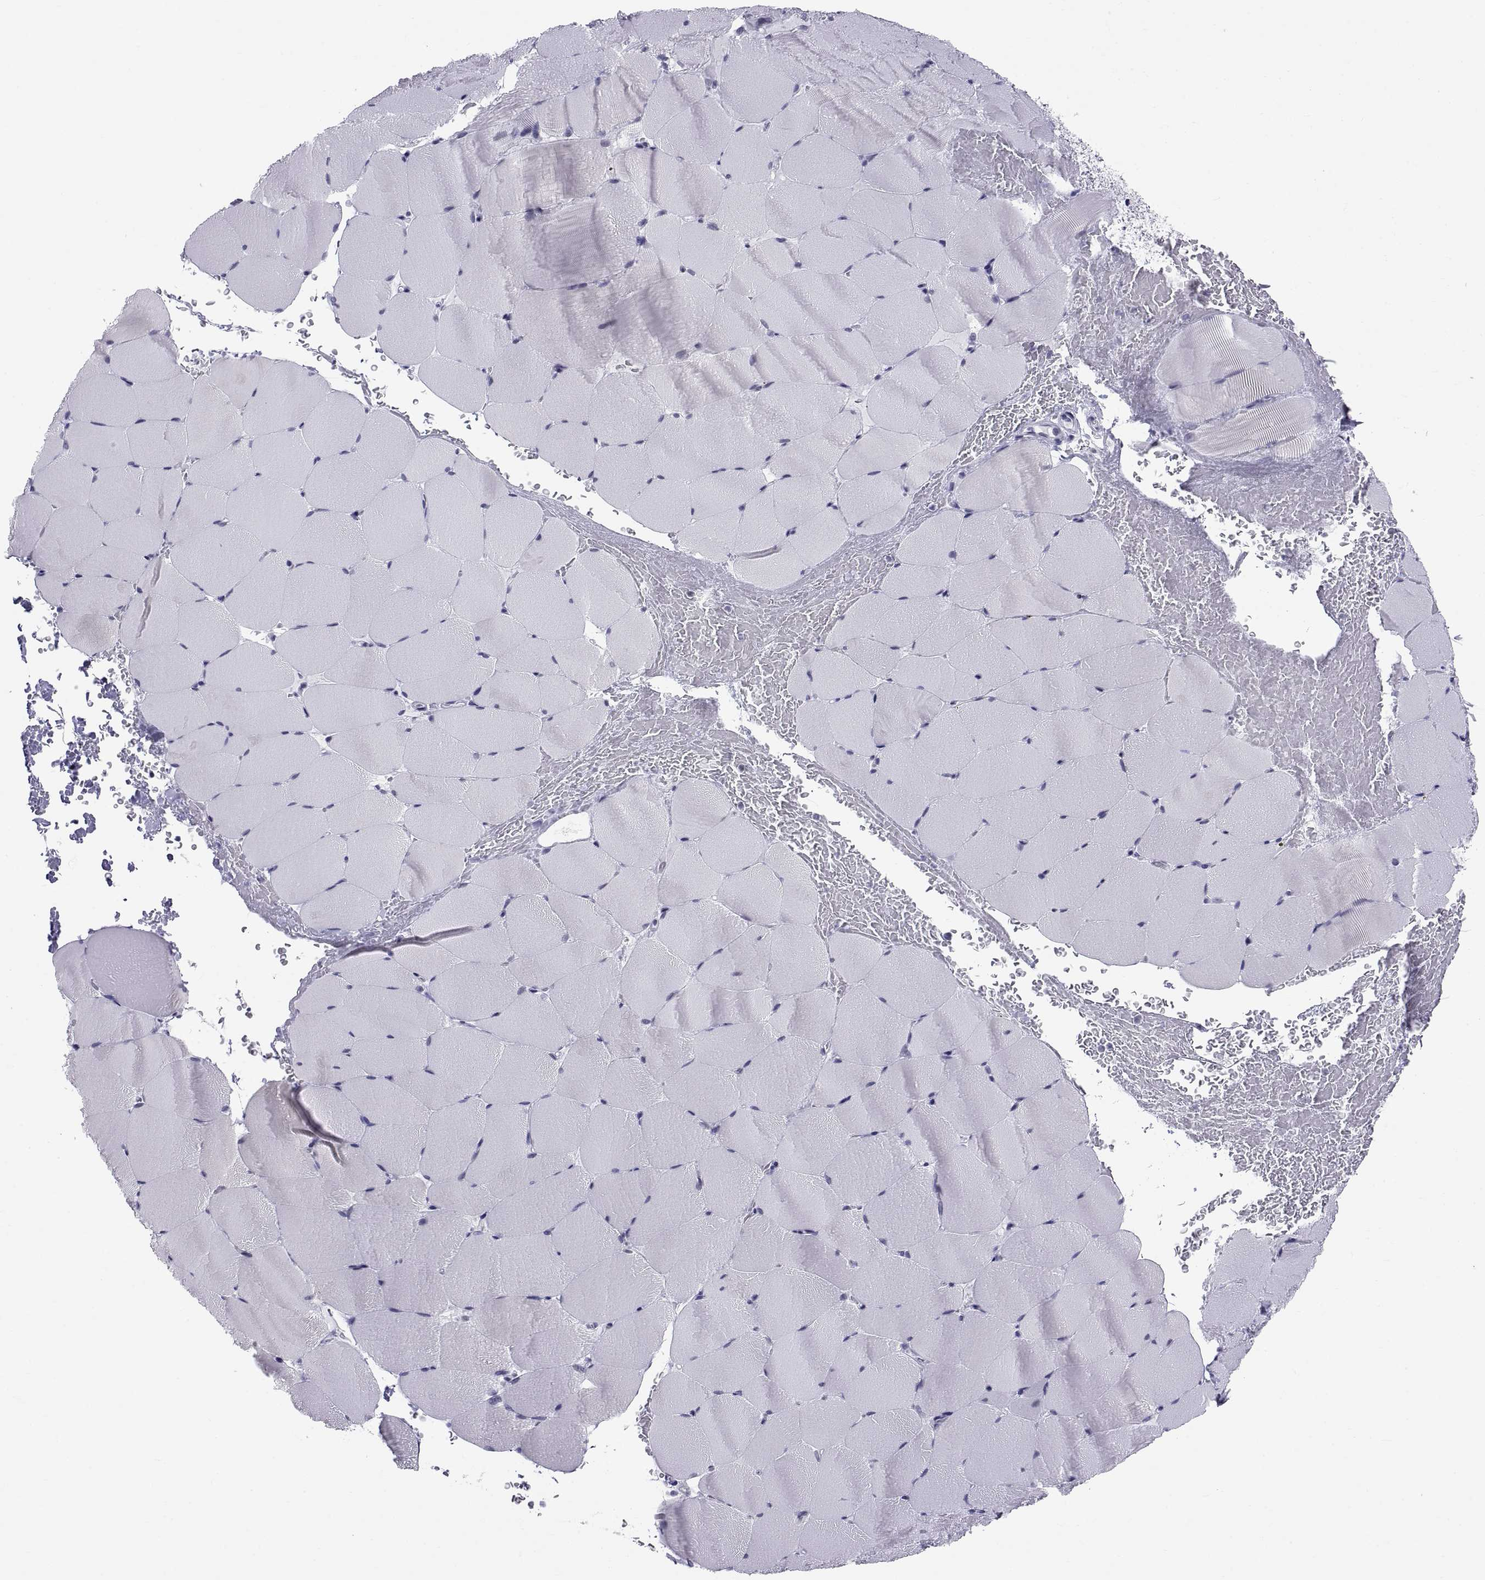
{"staining": {"intensity": "negative", "quantity": "none", "location": "none"}, "tissue": "skeletal muscle", "cell_type": "Myocytes", "image_type": "normal", "snomed": [{"axis": "morphology", "description": "Normal tissue, NOS"}, {"axis": "topography", "description": "Skeletal muscle"}], "caption": "Photomicrograph shows no protein expression in myocytes of normal skeletal muscle.", "gene": "NEUROD6", "patient": {"sex": "female", "age": 37}}